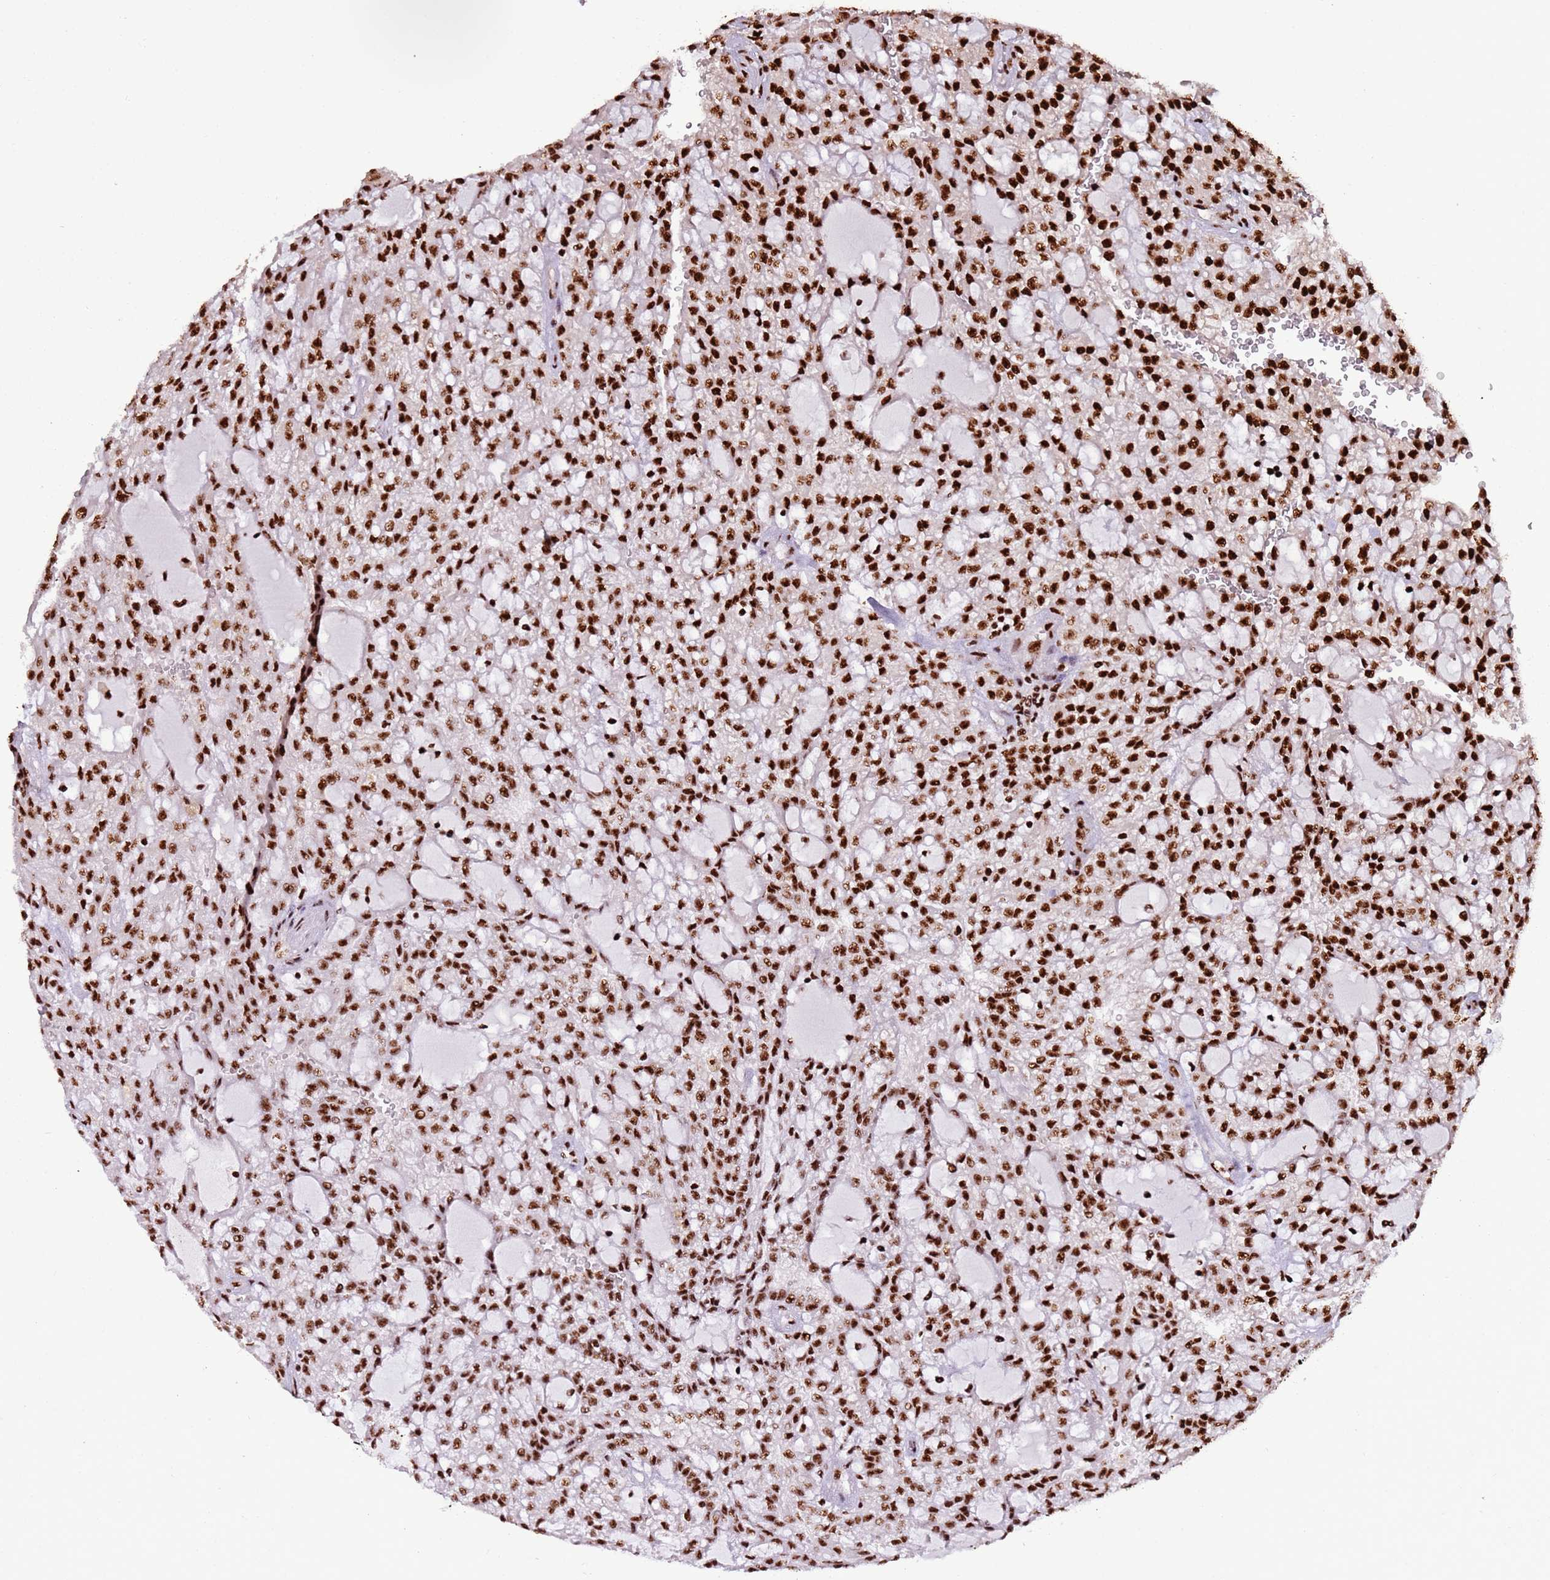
{"staining": {"intensity": "strong", "quantity": ">75%", "location": "nuclear"}, "tissue": "renal cancer", "cell_type": "Tumor cells", "image_type": "cancer", "snomed": [{"axis": "morphology", "description": "Adenocarcinoma, NOS"}, {"axis": "topography", "description": "Kidney"}], "caption": "The histopathology image reveals a brown stain indicating the presence of a protein in the nuclear of tumor cells in renal adenocarcinoma.", "gene": "C6orf226", "patient": {"sex": "male", "age": 63}}